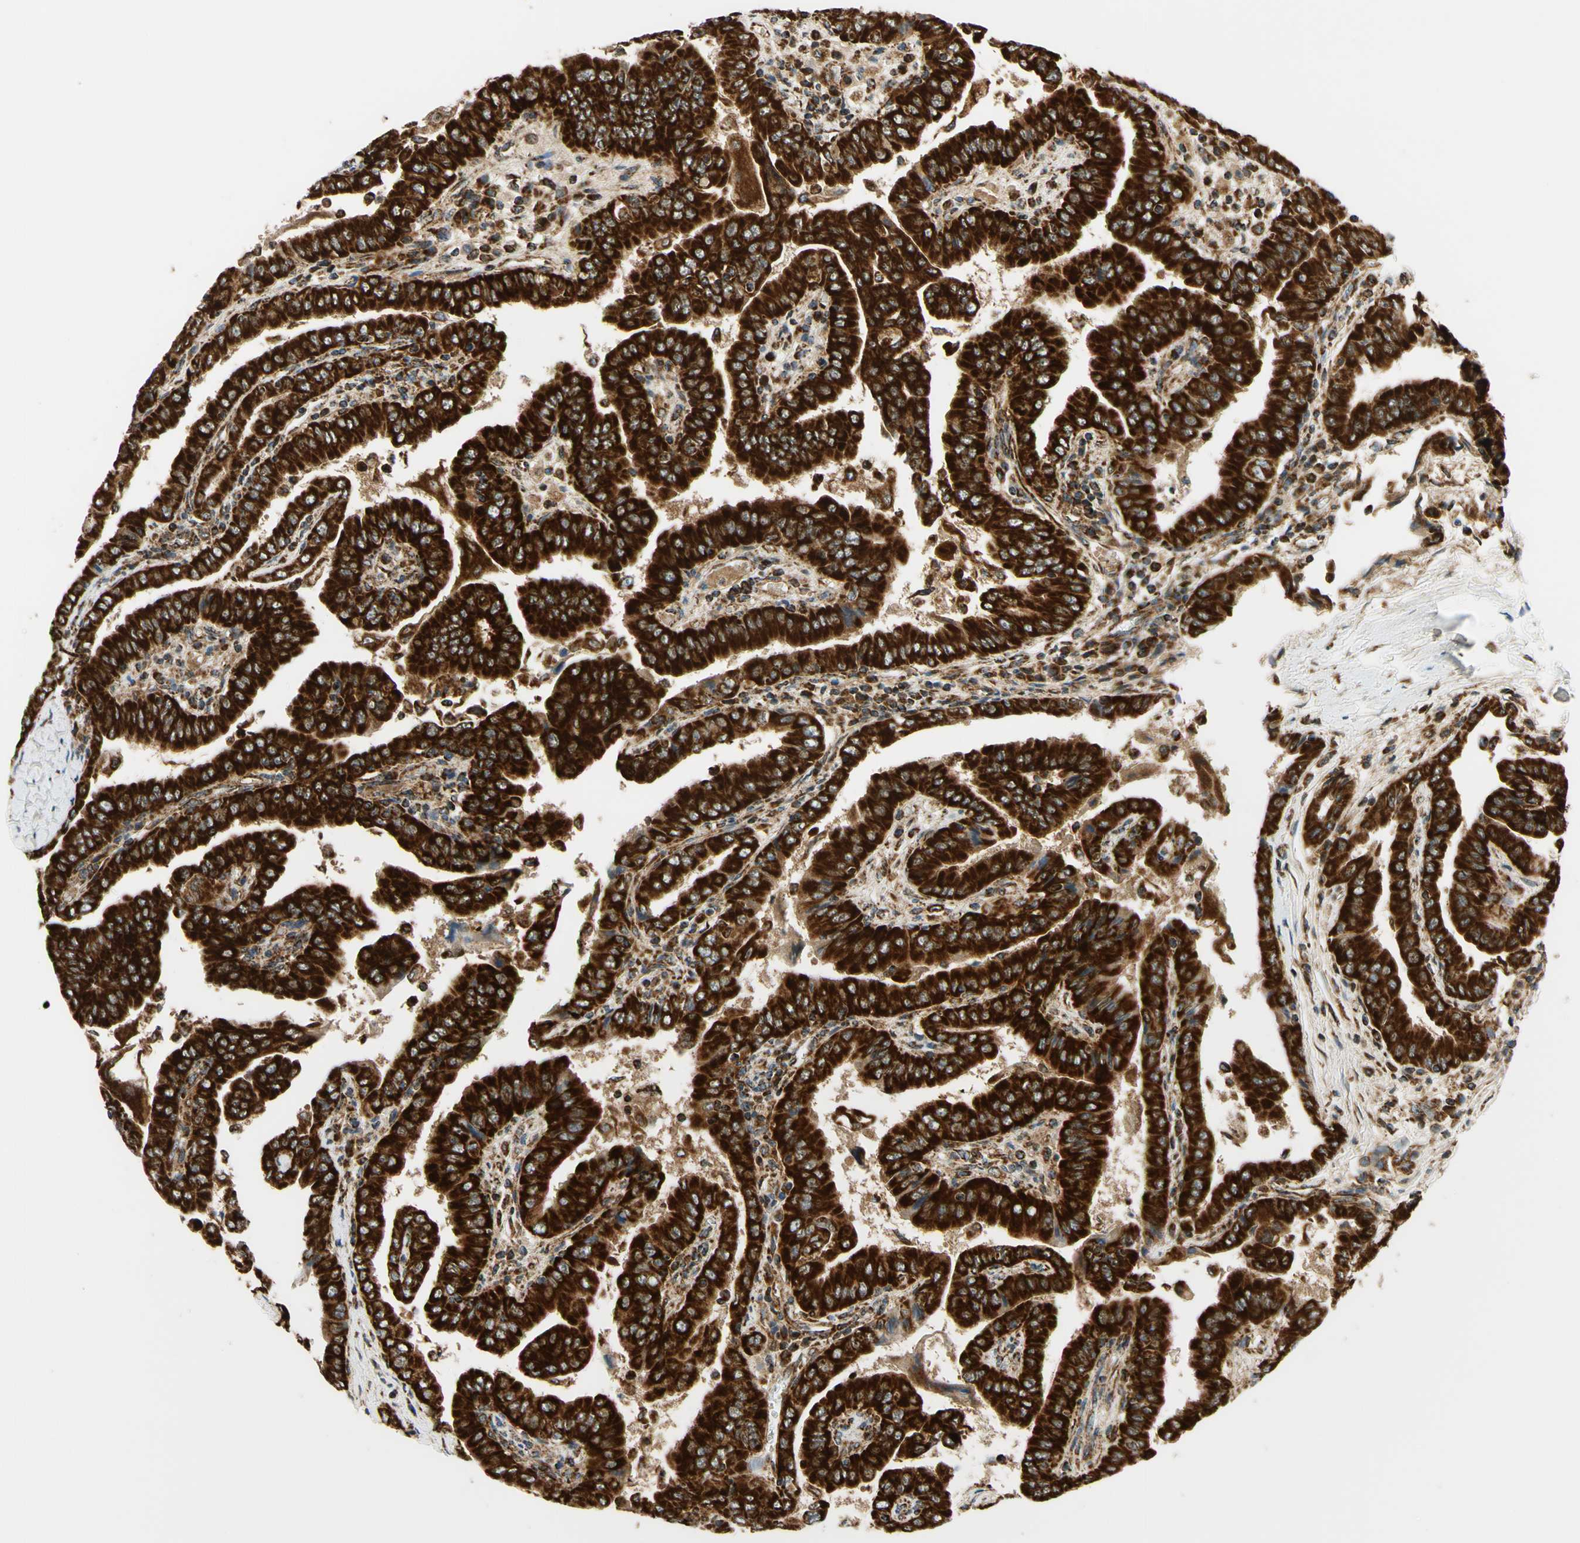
{"staining": {"intensity": "strong", "quantity": ">75%", "location": "cytoplasmic/membranous"}, "tissue": "thyroid cancer", "cell_type": "Tumor cells", "image_type": "cancer", "snomed": [{"axis": "morphology", "description": "Papillary adenocarcinoma, NOS"}, {"axis": "topography", "description": "Thyroid gland"}], "caption": "A brown stain shows strong cytoplasmic/membranous positivity of a protein in thyroid cancer (papillary adenocarcinoma) tumor cells.", "gene": "MAVS", "patient": {"sex": "male", "age": 33}}